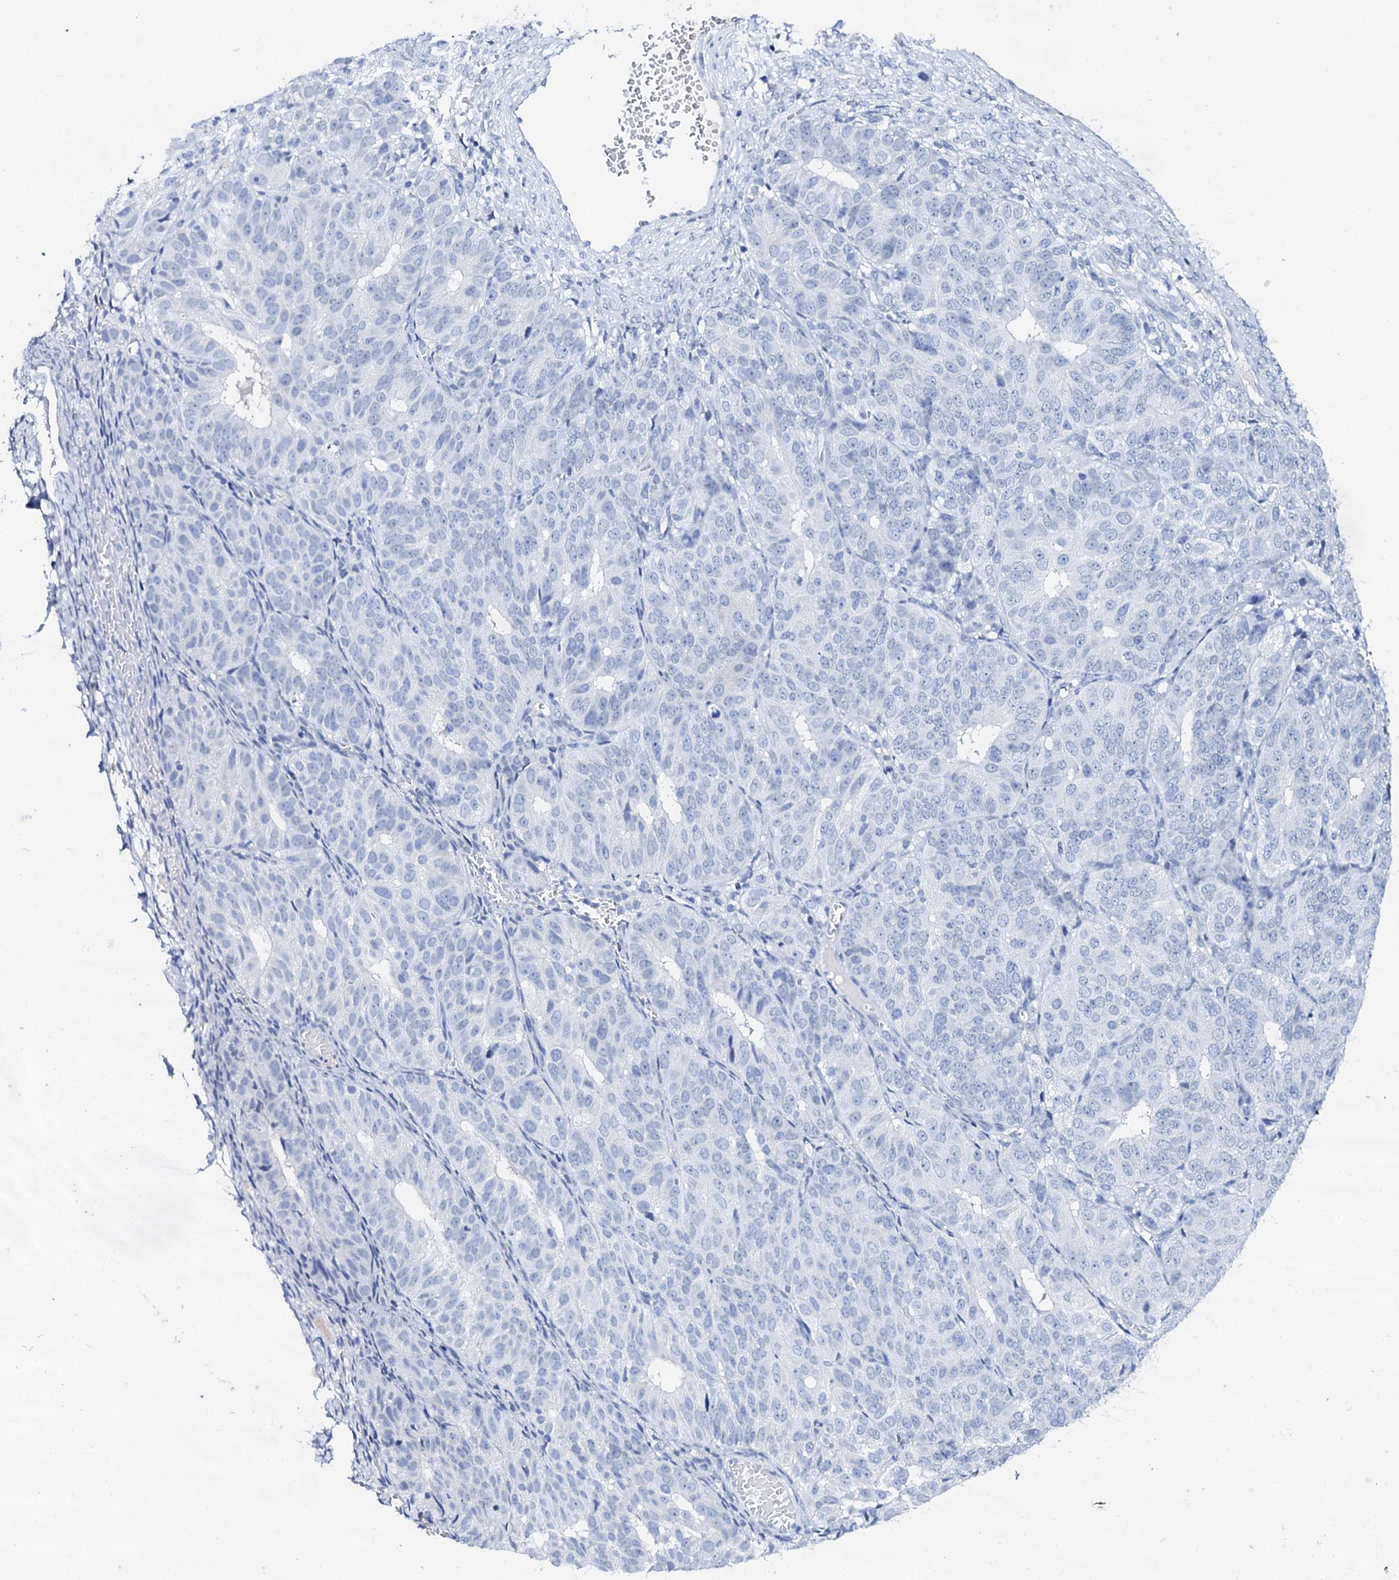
{"staining": {"intensity": "negative", "quantity": "none", "location": "none"}, "tissue": "ovarian cancer", "cell_type": "Tumor cells", "image_type": "cancer", "snomed": [{"axis": "morphology", "description": "Carcinoma, endometroid"}, {"axis": "topography", "description": "Ovary"}], "caption": "Tumor cells are negative for brown protein staining in endometroid carcinoma (ovarian).", "gene": "FBXL16", "patient": {"sex": "female", "age": 51}}